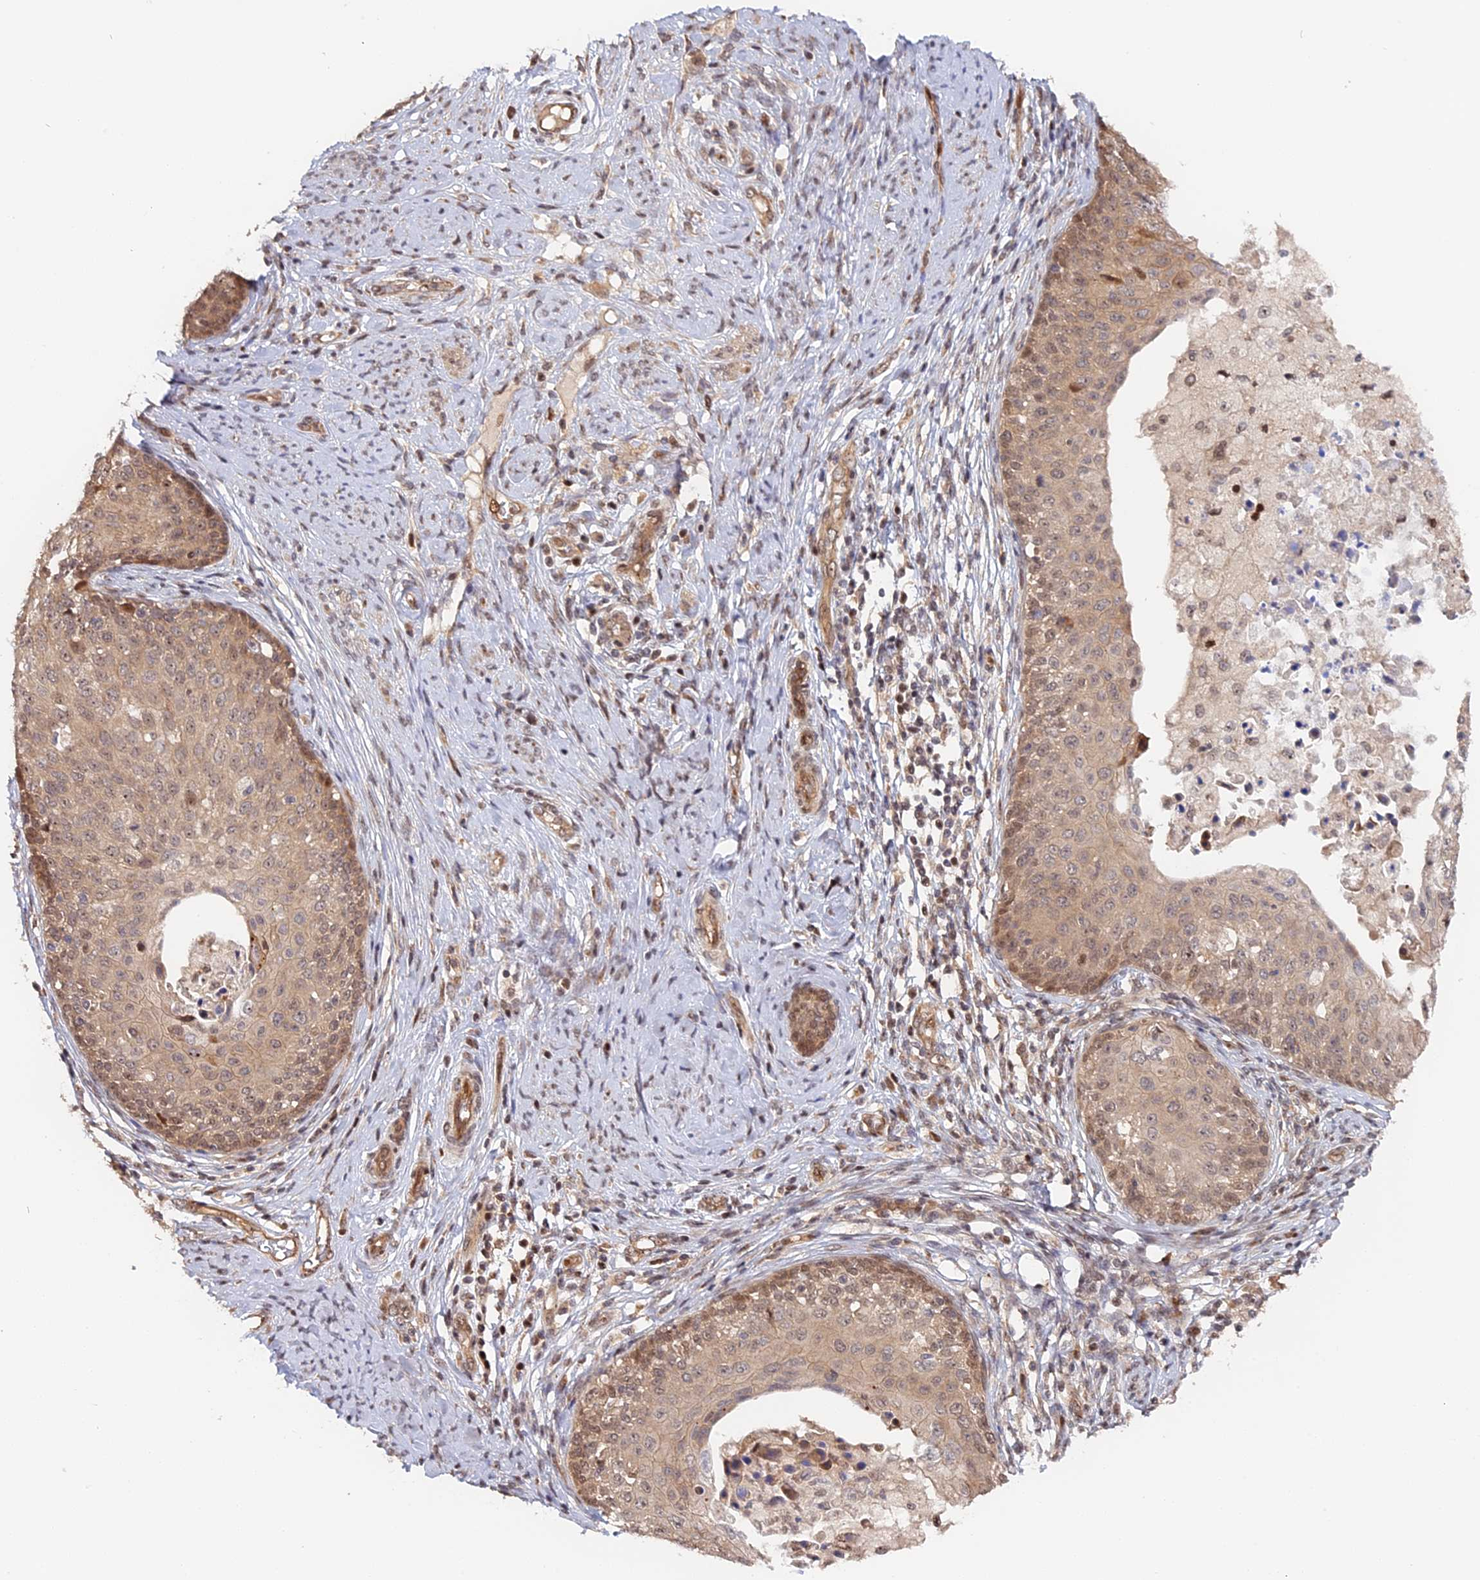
{"staining": {"intensity": "moderate", "quantity": "25%-75%", "location": "cytoplasmic/membranous,nuclear"}, "tissue": "cervical cancer", "cell_type": "Tumor cells", "image_type": "cancer", "snomed": [{"axis": "morphology", "description": "Squamous cell carcinoma, NOS"}, {"axis": "morphology", "description": "Adenocarcinoma, NOS"}, {"axis": "topography", "description": "Cervix"}], "caption": "Immunohistochemistry of cervical adenocarcinoma exhibits medium levels of moderate cytoplasmic/membranous and nuclear expression in approximately 25%-75% of tumor cells.", "gene": "ANKRD24", "patient": {"sex": "female", "age": 52}}